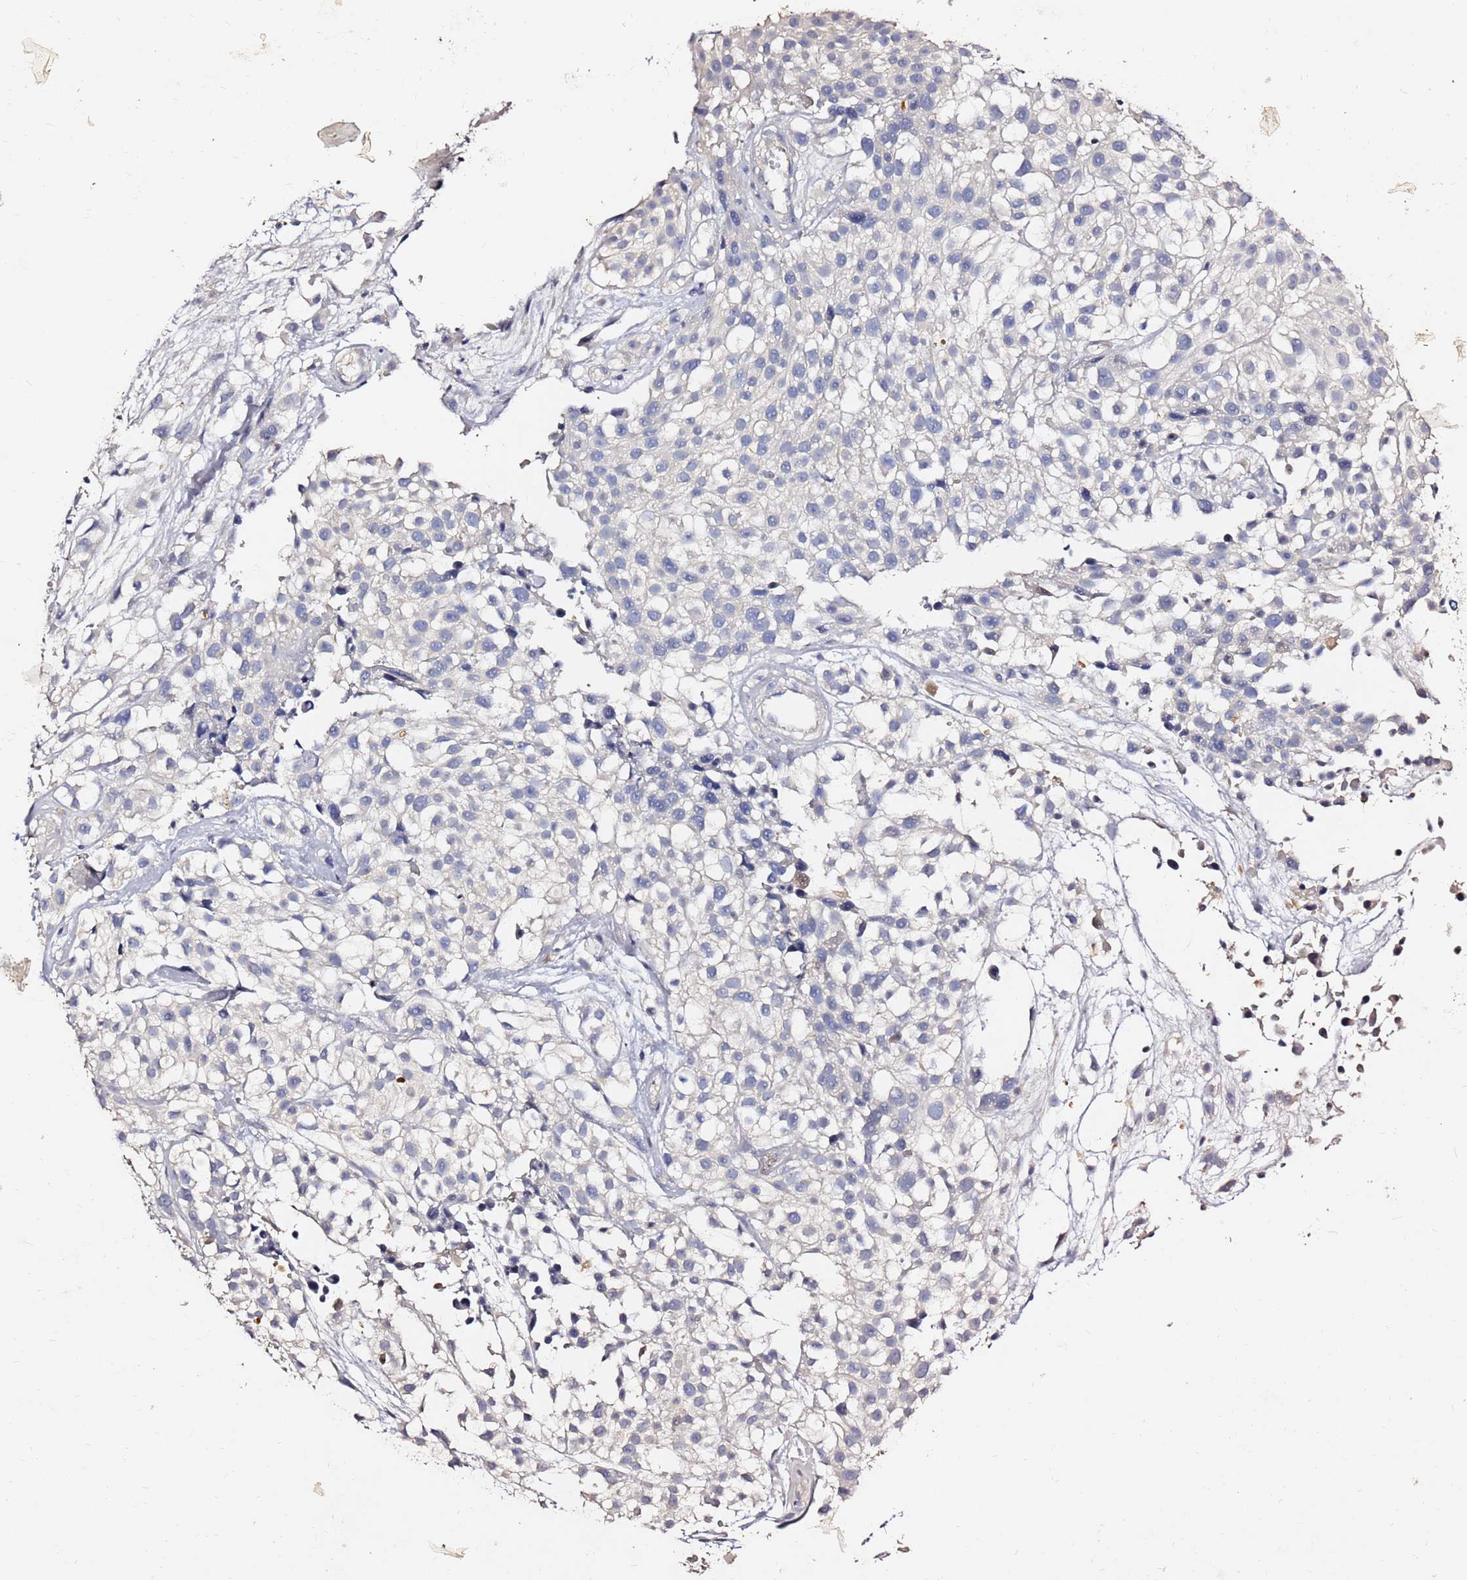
{"staining": {"intensity": "negative", "quantity": "none", "location": "none"}, "tissue": "urothelial cancer", "cell_type": "Tumor cells", "image_type": "cancer", "snomed": [{"axis": "morphology", "description": "Urothelial carcinoma, High grade"}, {"axis": "topography", "description": "Urinary bladder"}], "caption": "This is an IHC photomicrograph of urothelial carcinoma (high-grade). There is no expression in tumor cells.", "gene": "FAM183A", "patient": {"sex": "male", "age": 56}}